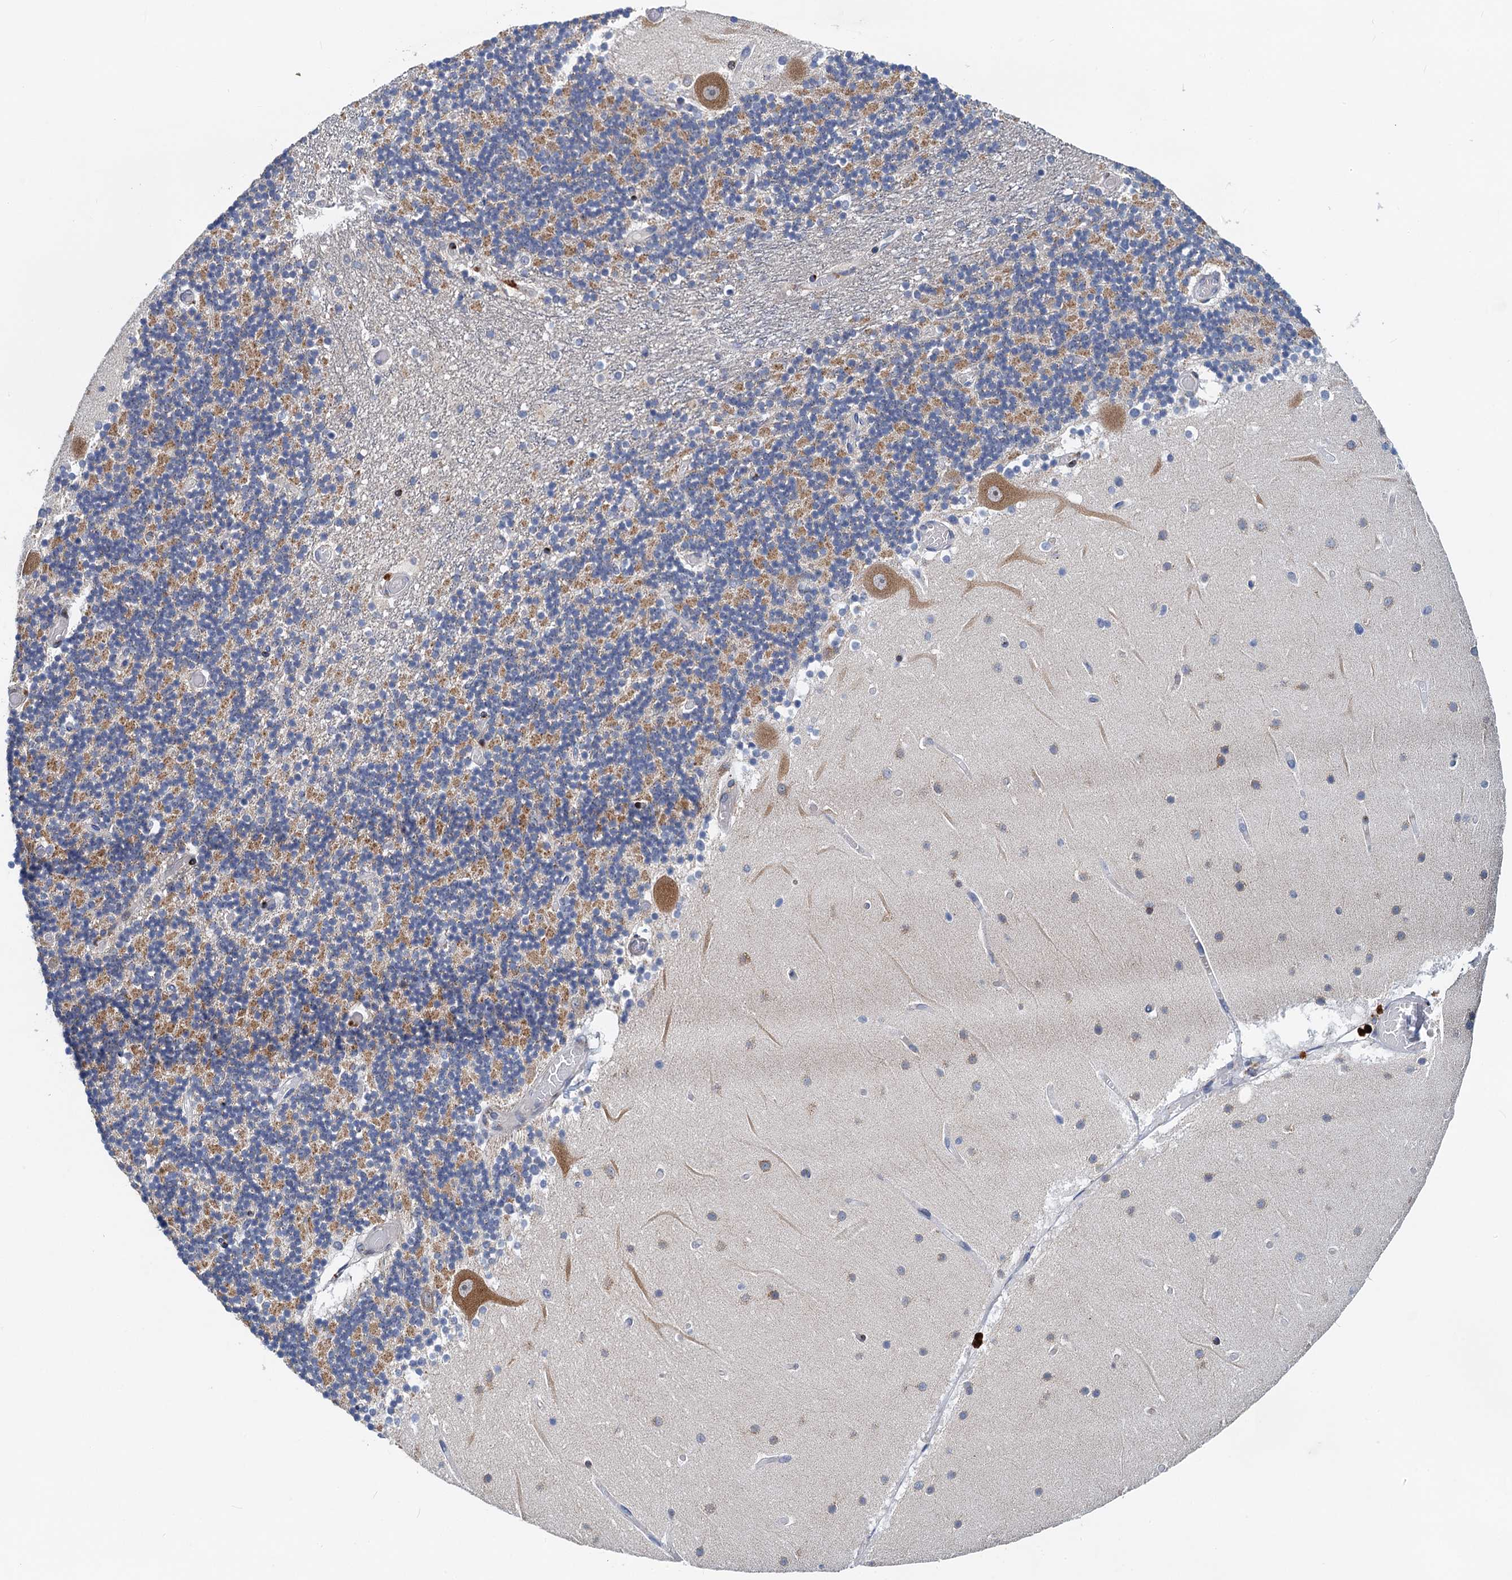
{"staining": {"intensity": "negative", "quantity": "none", "location": "none"}, "tissue": "cerebellum", "cell_type": "Cells in granular layer", "image_type": "normal", "snomed": [{"axis": "morphology", "description": "Normal tissue, NOS"}, {"axis": "topography", "description": "Cerebellum"}], "caption": "High magnification brightfield microscopy of unremarkable cerebellum stained with DAB (3,3'-diaminobenzidine) (brown) and counterstained with hematoxylin (blue): cells in granular layer show no significant expression. (DAB IHC, high magnification).", "gene": "NBEA", "patient": {"sex": "female", "age": 28}}